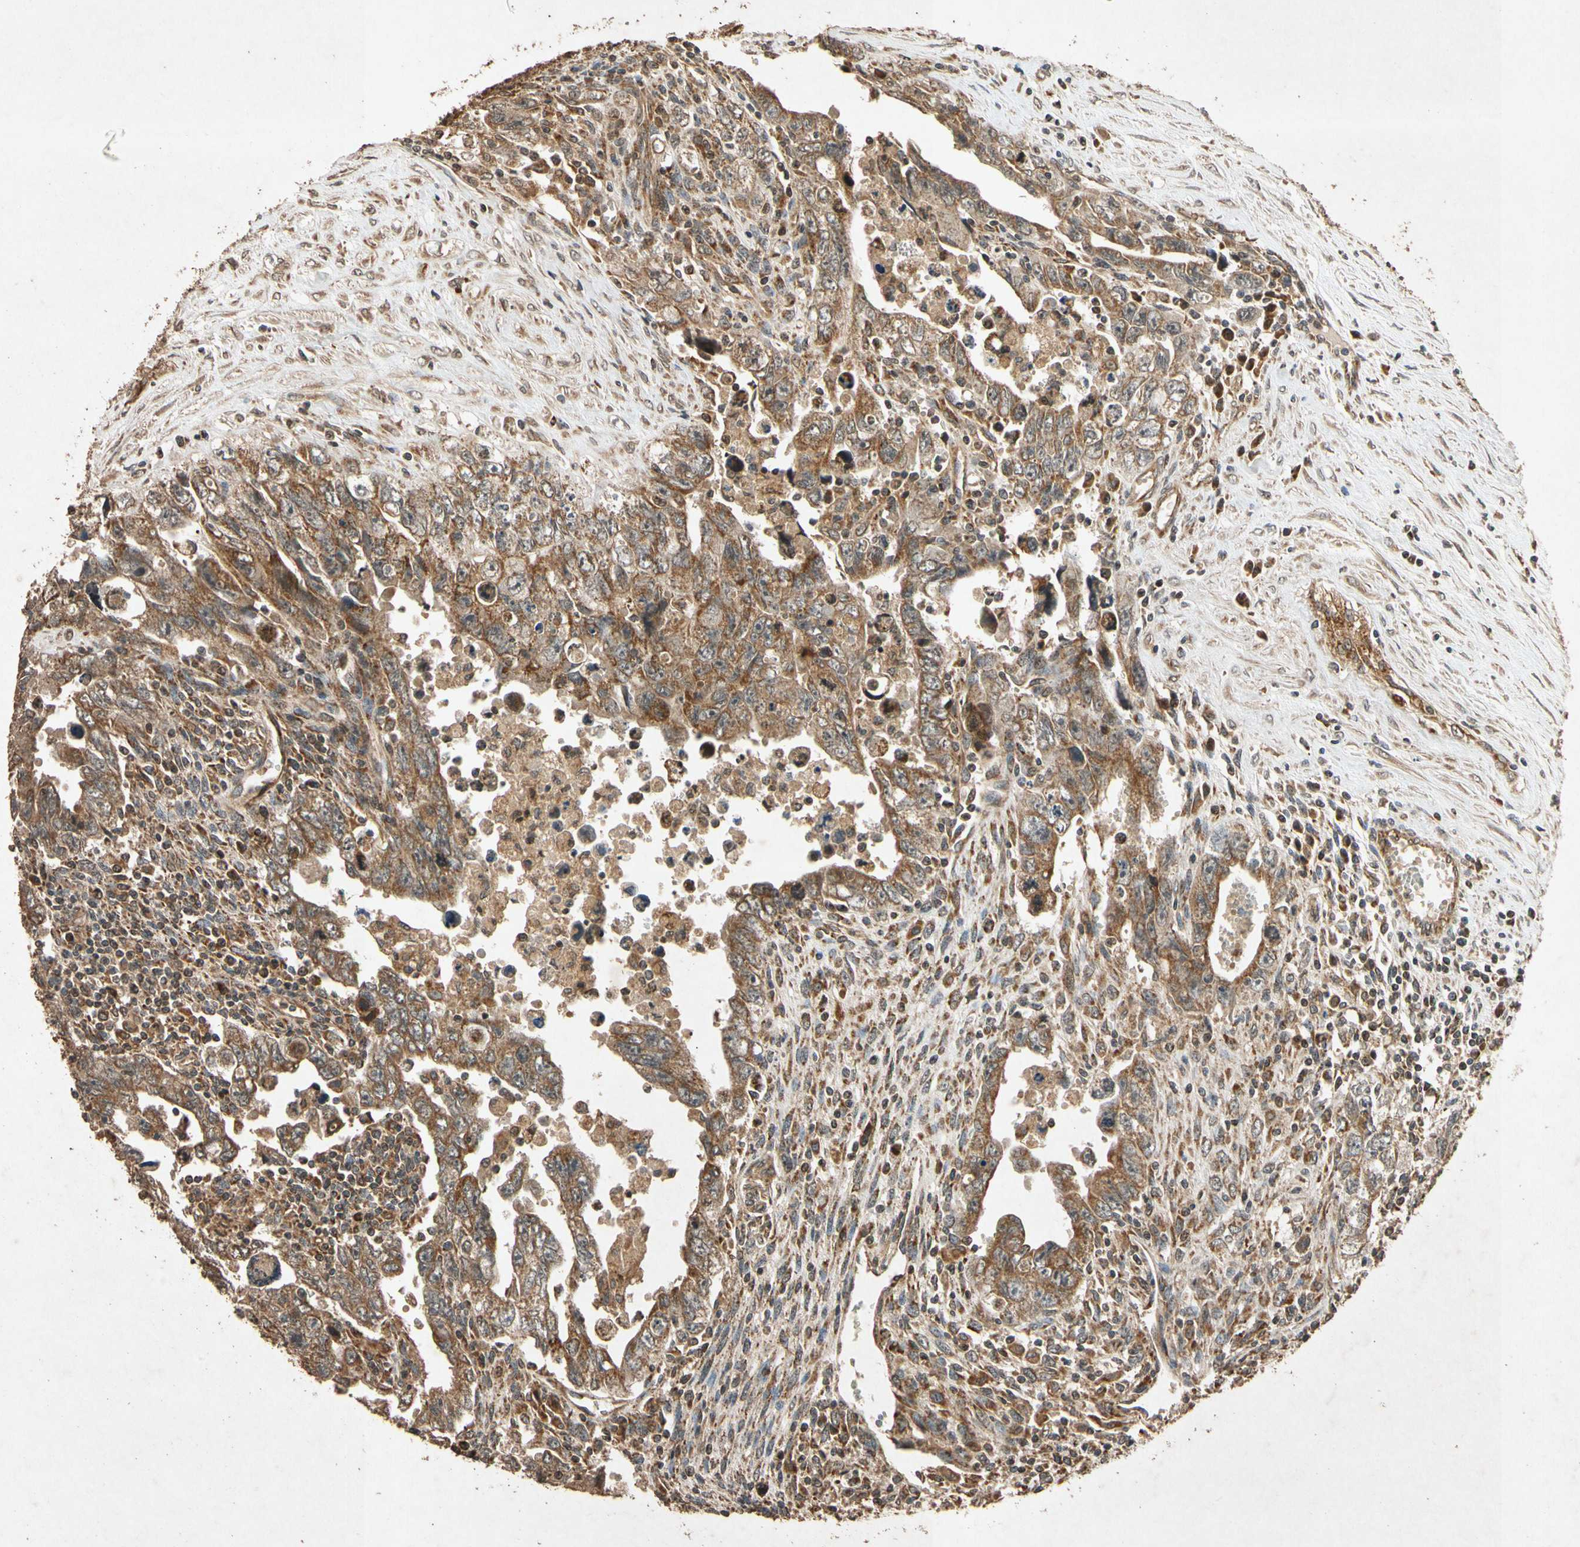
{"staining": {"intensity": "moderate", "quantity": ">75%", "location": "cytoplasmic/membranous"}, "tissue": "testis cancer", "cell_type": "Tumor cells", "image_type": "cancer", "snomed": [{"axis": "morphology", "description": "Carcinoma, Embryonal, NOS"}, {"axis": "topography", "description": "Testis"}], "caption": "Protein analysis of testis cancer tissue demonstrates moderate cytoplasmic/membranous expression in approximately >75% of tumor cells.", "gene": "TXN2", "patient": {"sex": "male", "age": 28}}